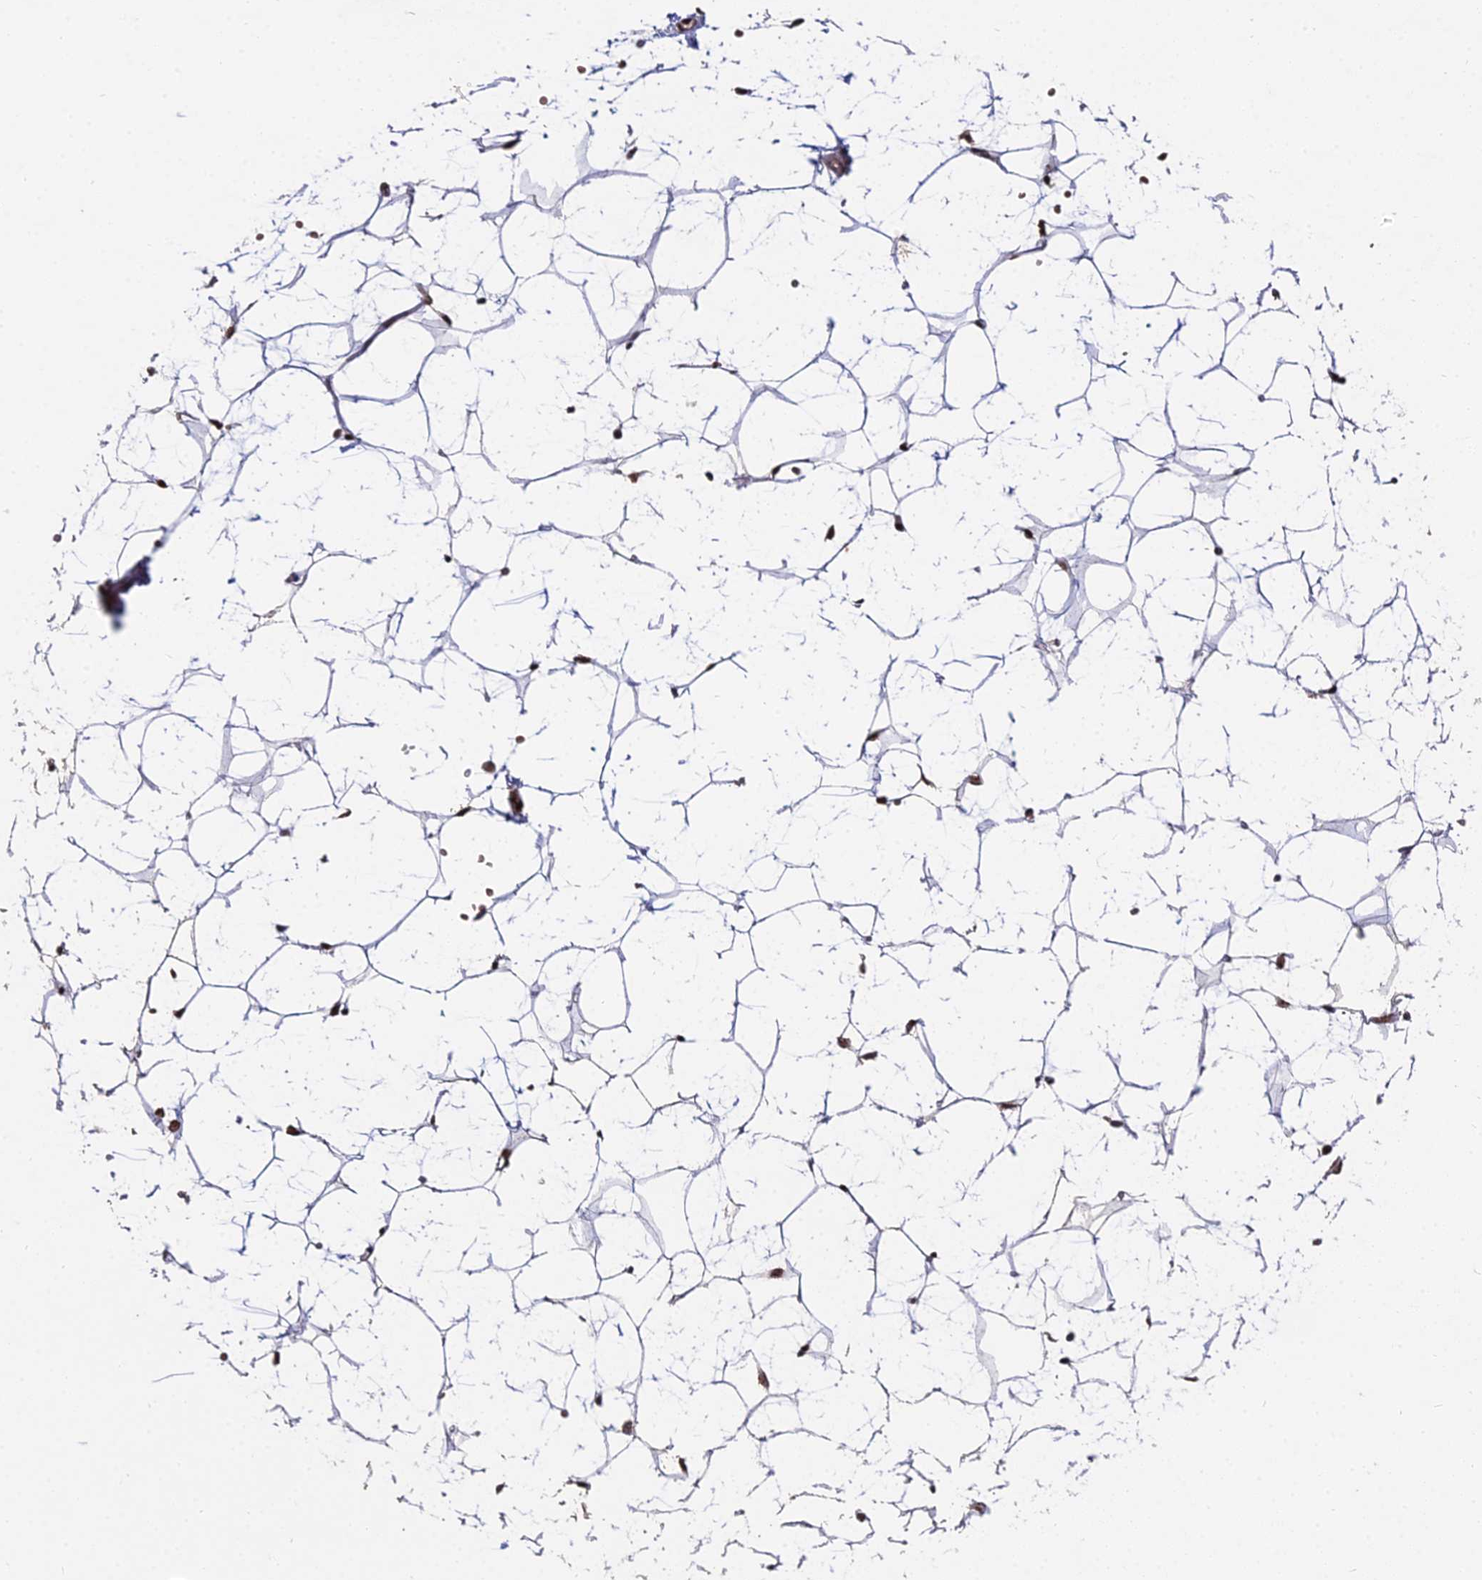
{"staining": {"intensity": "moderate", "quantity": ">75%", "location": "nuclear"}, "tissue": "adipose tissue", "cell_type": "Adipocytes", "image_type": "normal", "snomed": [{"axis": "morphology", "description": "Normal tissue, NOS"}, {"axis": "topography", "description": "Breast"}], "caption": "Immunohistochemistry (IHC) histopathology image of benign adipose tissue: human adipose tissue stained using immunohistochemistry (IHC) exhibits medium levels of moderate protein expression localized specifically in the nuclear of adipocytes, appearing as a nuclear brown color.", "gene": "RBMS2", "patient": {"sex": "female", "age": 23}}